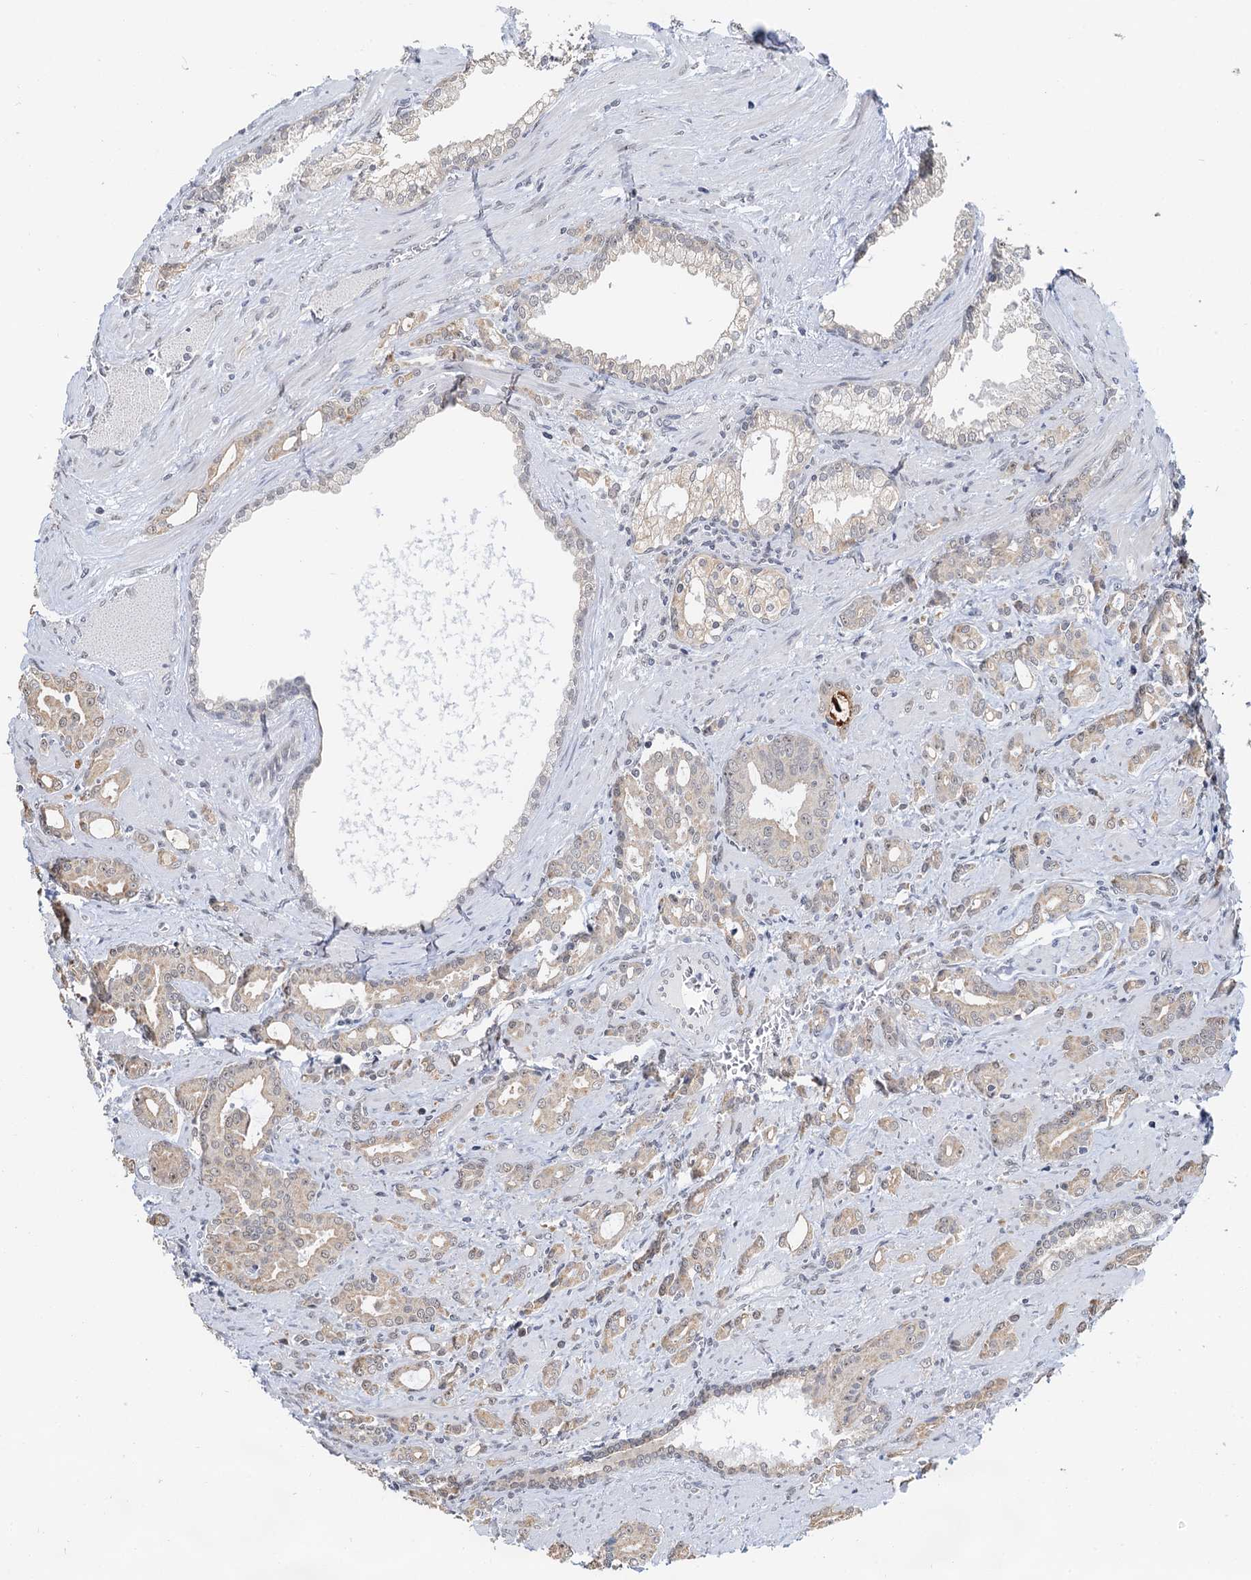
{"staining": {"intensity": "weak", "quantity": "25%-75%", "location": "cytoplasmic/membranous"}, "tissue": "prostate cancer", "cell_type": "Tumor cells", "image_type": "cancer", "snomed": [{"axis": "morphology", "description": "Adenocarcinoma, High grade"}, {"axis": "topography", "description": "Prostate"}], "caption": "Prostate adenocarcinoma (high-grade) was stained to show a protein in brown. There is low levels of weak cytoplasmic/membranous staining in about 25%-75% of tumor cells. The protein of interest is shown in brown color, while the nuclei are stained blue.", "gene": "NAT10", "patient": {"sex": "male", "age": 72}}